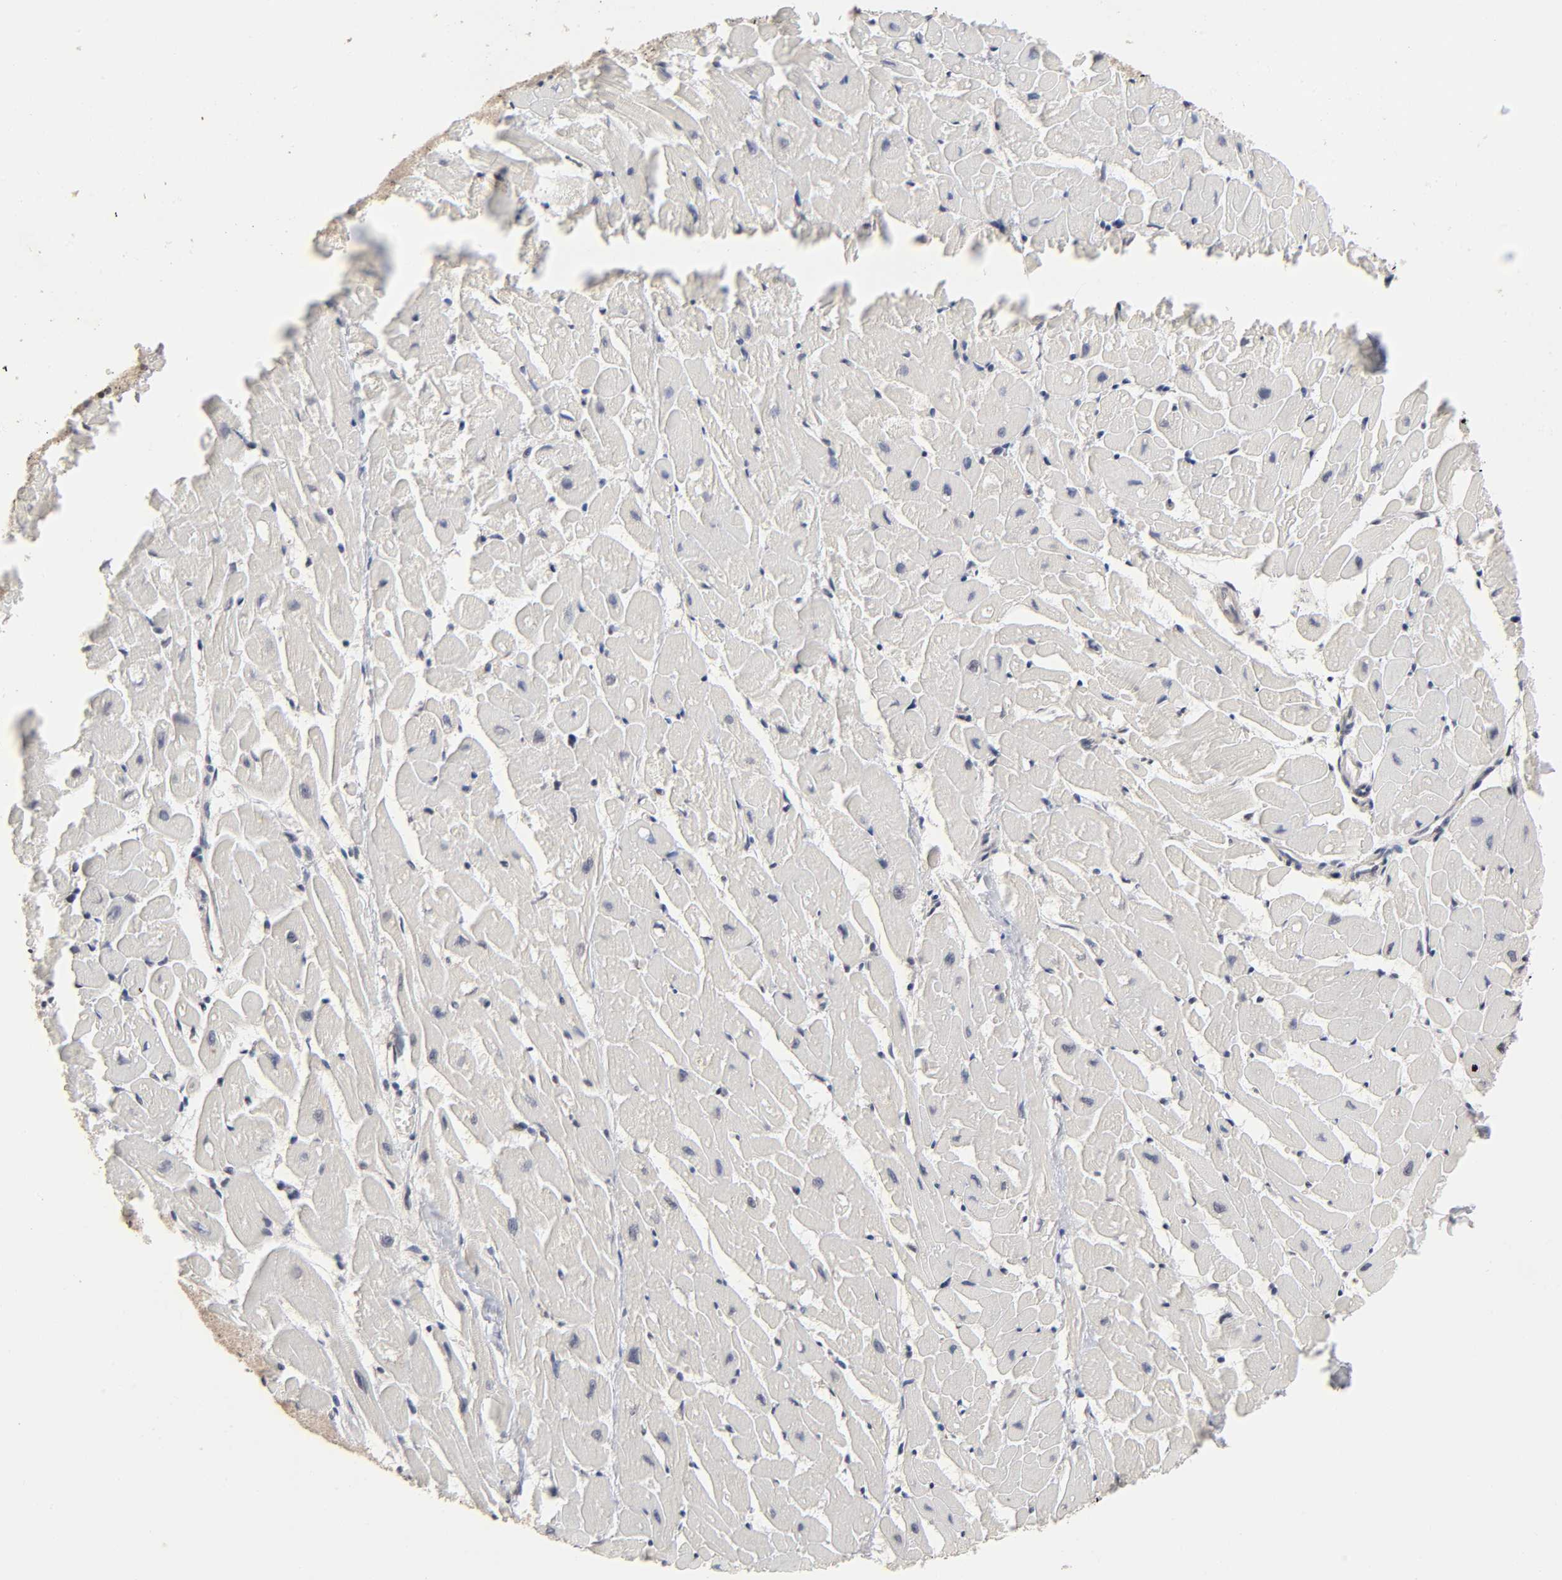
{"staining": {"intensity": "negative", "quantity": "none", "location": "none"}, "tissue": "heart muscle", "cell_type": "Cardiomyocytes", "image_type": "normal", "snomed": [{"axis": "morphology", "description": "Normal tissue, NOS"}, {"axis": "topography", "description": "Heart"}], "caption": "Immunohistochemistry of unremarkable human heart muscle displays no expression in cardiomyocytes. (DAB immunohistochemistry (IHC) with hematoxylin counter stain).", "gene": "EP300", "patient": {"sex": "female", "age": 19}}